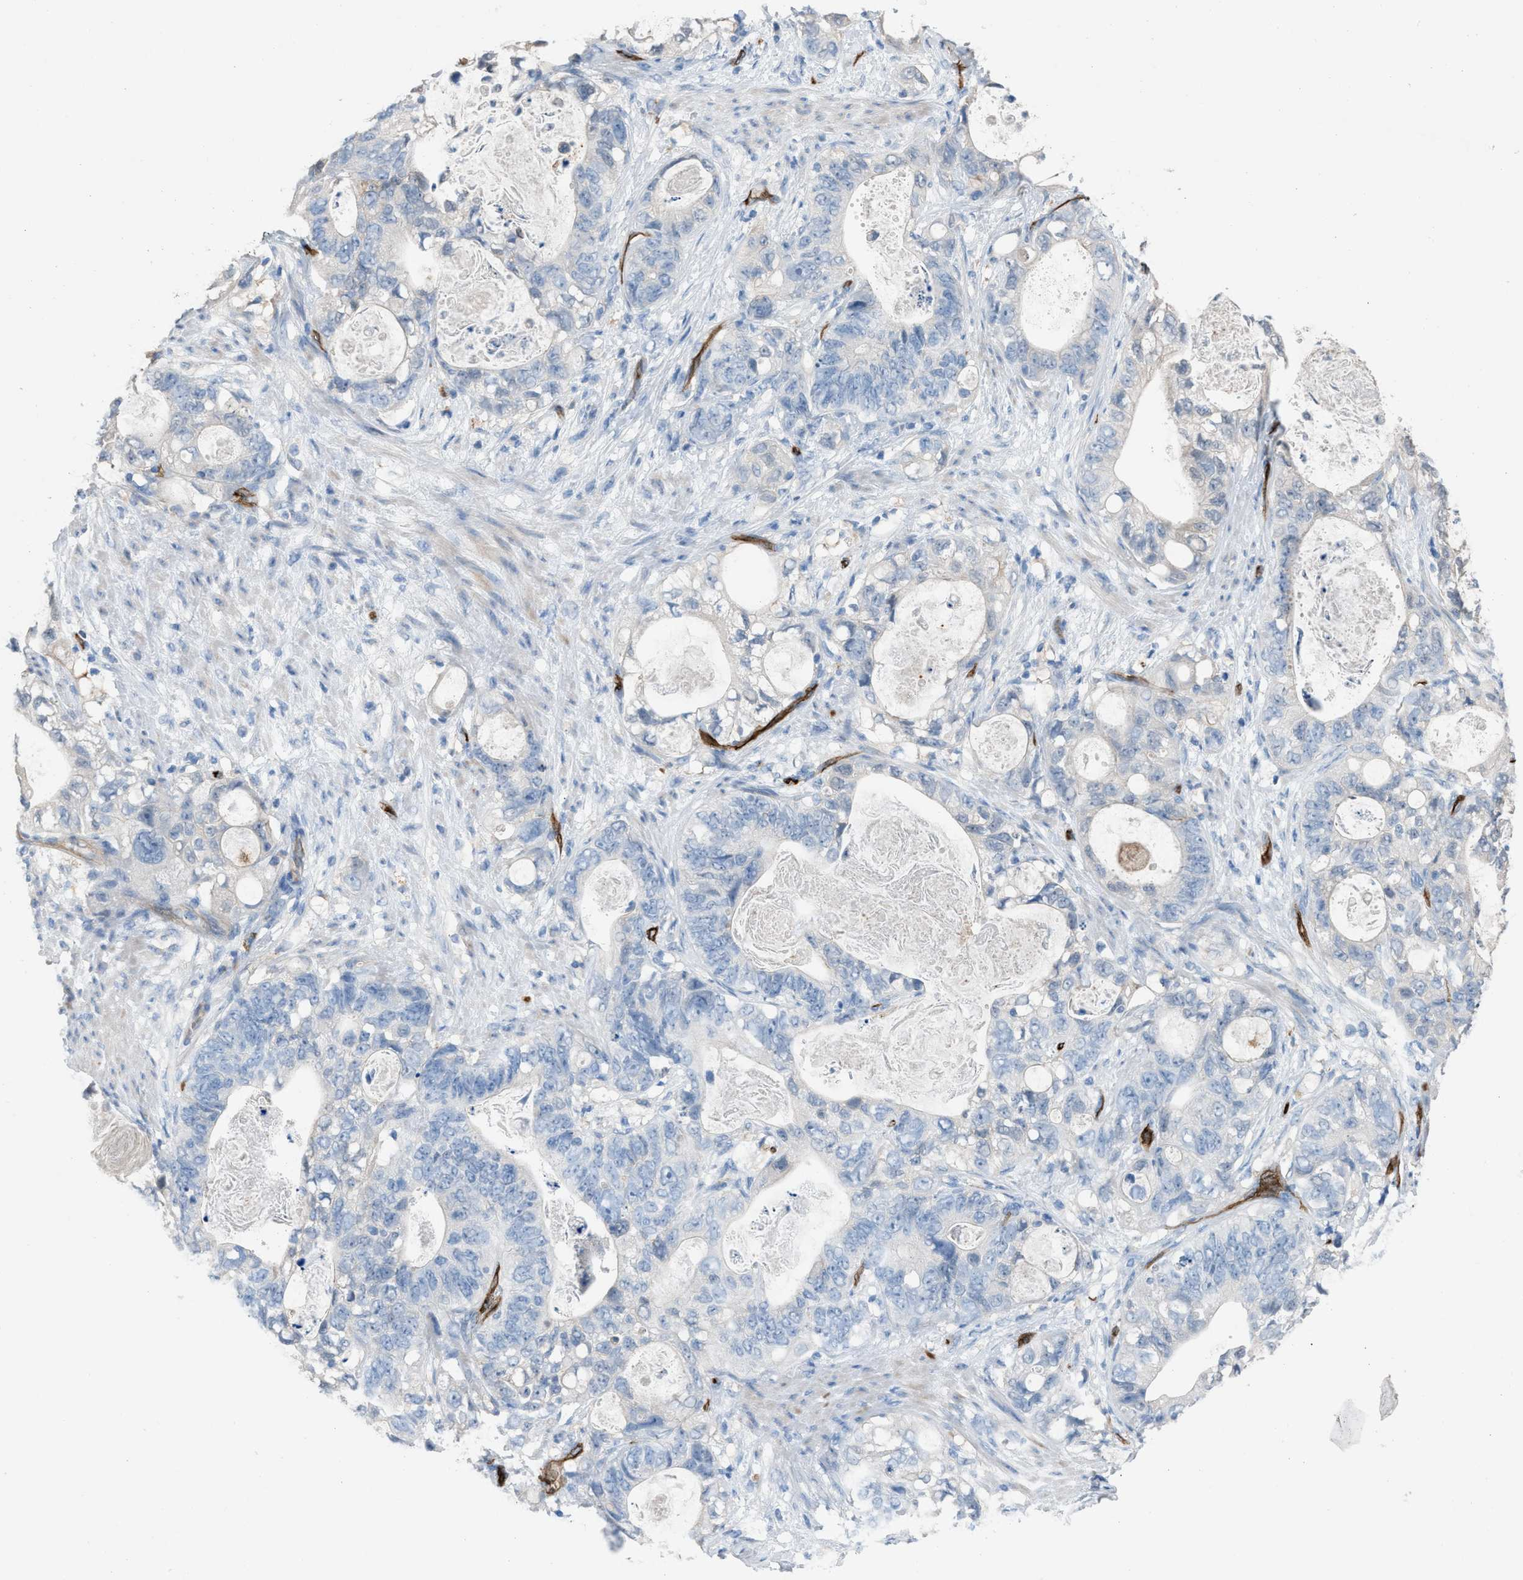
{"staining": {"intensity": "negative", "quantity": "none", "location": "none"}, "tissue": "stomach cancer", "cell_type": "Tumor cells", "image_type": "cancer", "snomed": [{"axis": "morphology", "description": "Normal tissue, NOS"}, {"axis": "morphology", "description": "Adenocarcinoma, NOS"}, {"axis": "topography", "description": "Stomach"}], "caption": "This is a micrograph of immunohistochemistry staining of stomach cancer (adenocarcinoma), which shows no staining in tumor cells.", "gene": "DYSF", "patient": {"sex": "female", "age": 89}}